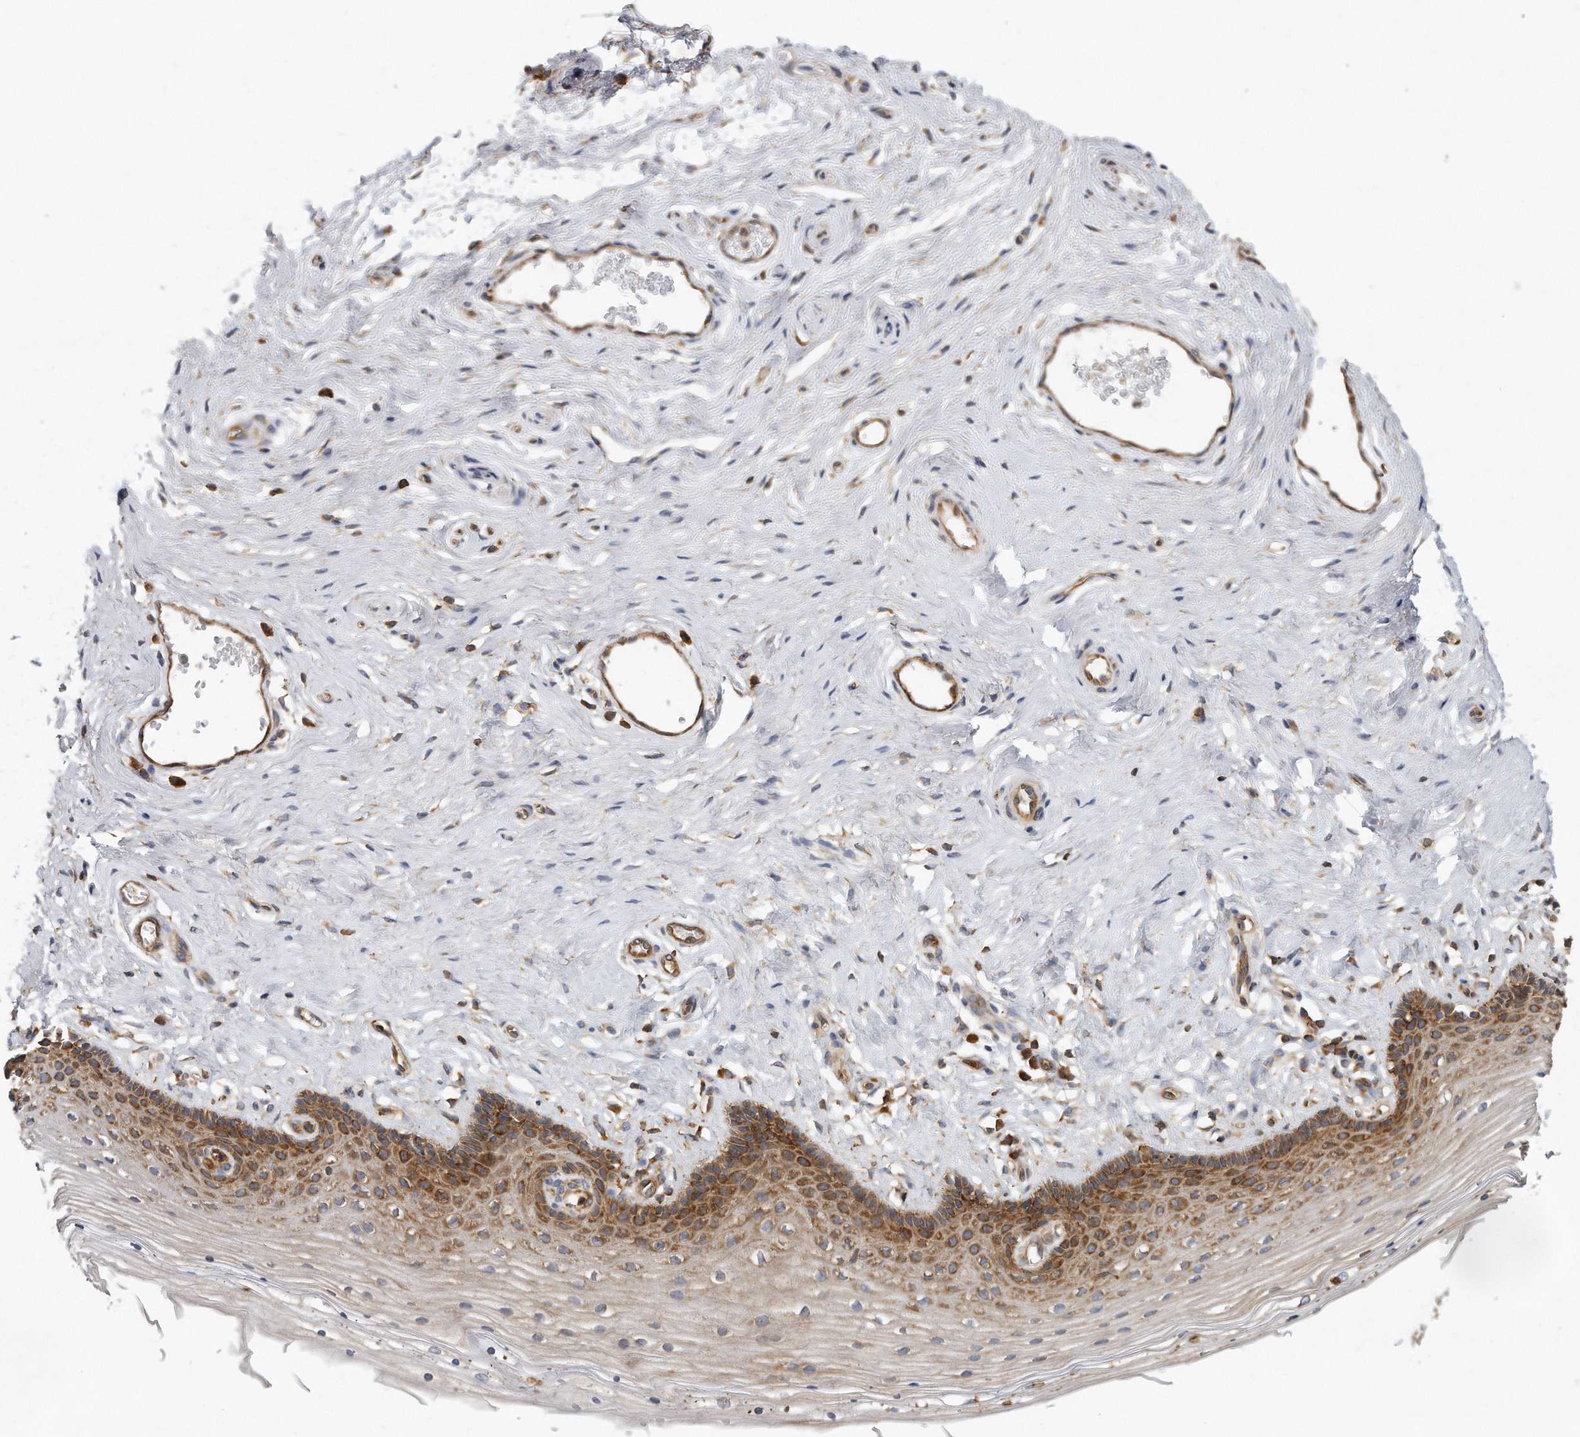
{"staining": {"intensity": "strong", "quantity": "25%-75%", "location": "cytoplasmic/membranous"}, "tissue": "vagina", "cell_type": "Squamous epithelial cells", "image_type": "normal", "snomed": [{"axis": "morphology", "description": "Normal tissue, NOS"}, {"axis": "topography", "description": "Vagina"}], "caption": "A histopathology image of human vagina stained for a protein exhibits strong cytoplasmic/membranous brown staining in squamous epithelial cells. The protein of interest is shown in brown color, while the nuclei are stained blue.", "gene": "EIF3I", "patient": {"sex": "female", "age": 46}}